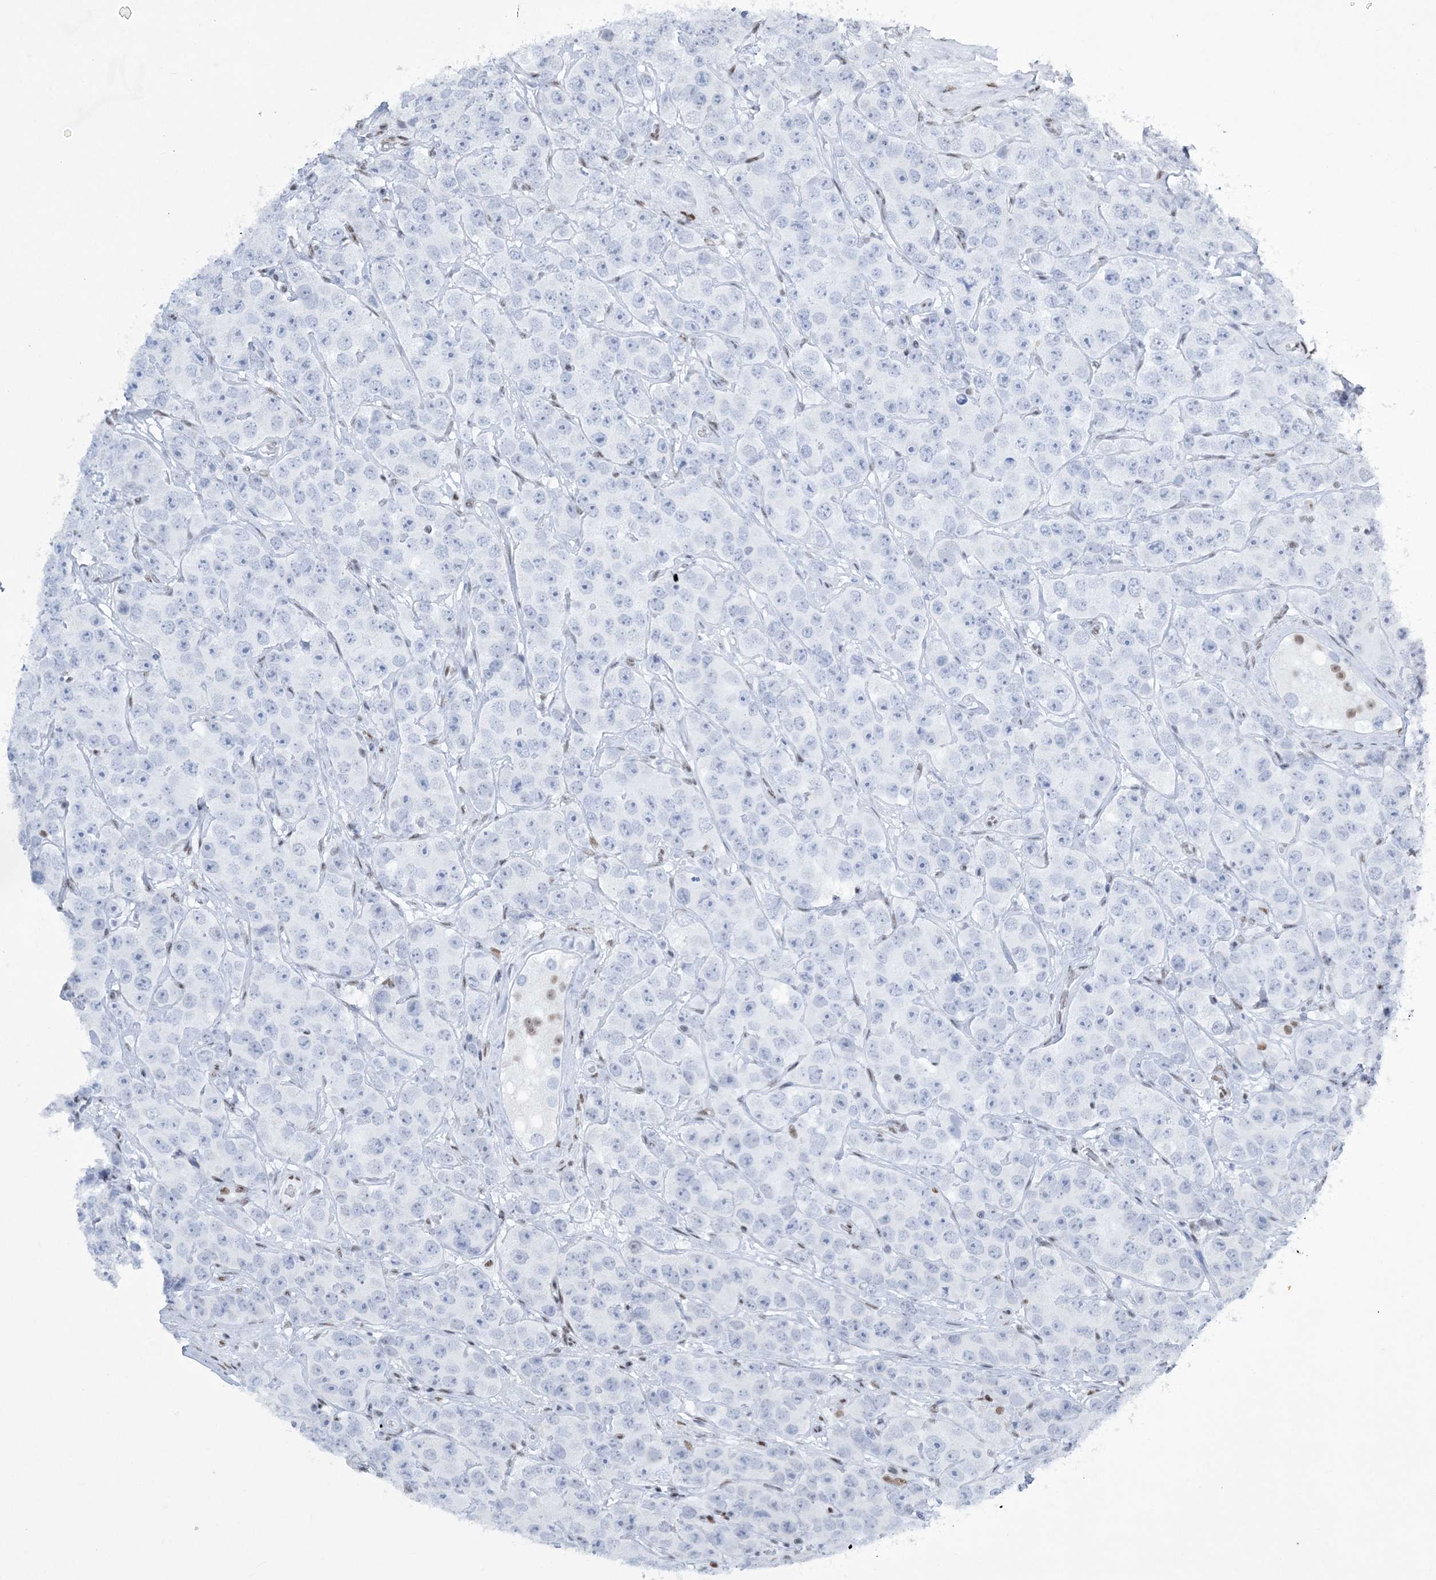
{"staining": {"intensity": "negative", "quantity": "none", "location": "none"}, "tissue": "testis cancer", "cell_type": "Tumor cells", "image_type": "cancer", "snomed": [{"axis": "morphology", "description": "Seminoma, NOS"}, {"axis": "topography", "description": "Testis"}], "caption": "This micrograph is of testis cancer stained with immunohistochemistry (IHC) to label a protein in brown with the nuclei are counter-stained blue. There is no expression in tumor cells.", "gene": "ZBTB7A", "patient": {"sex": "male", "age": 28}}